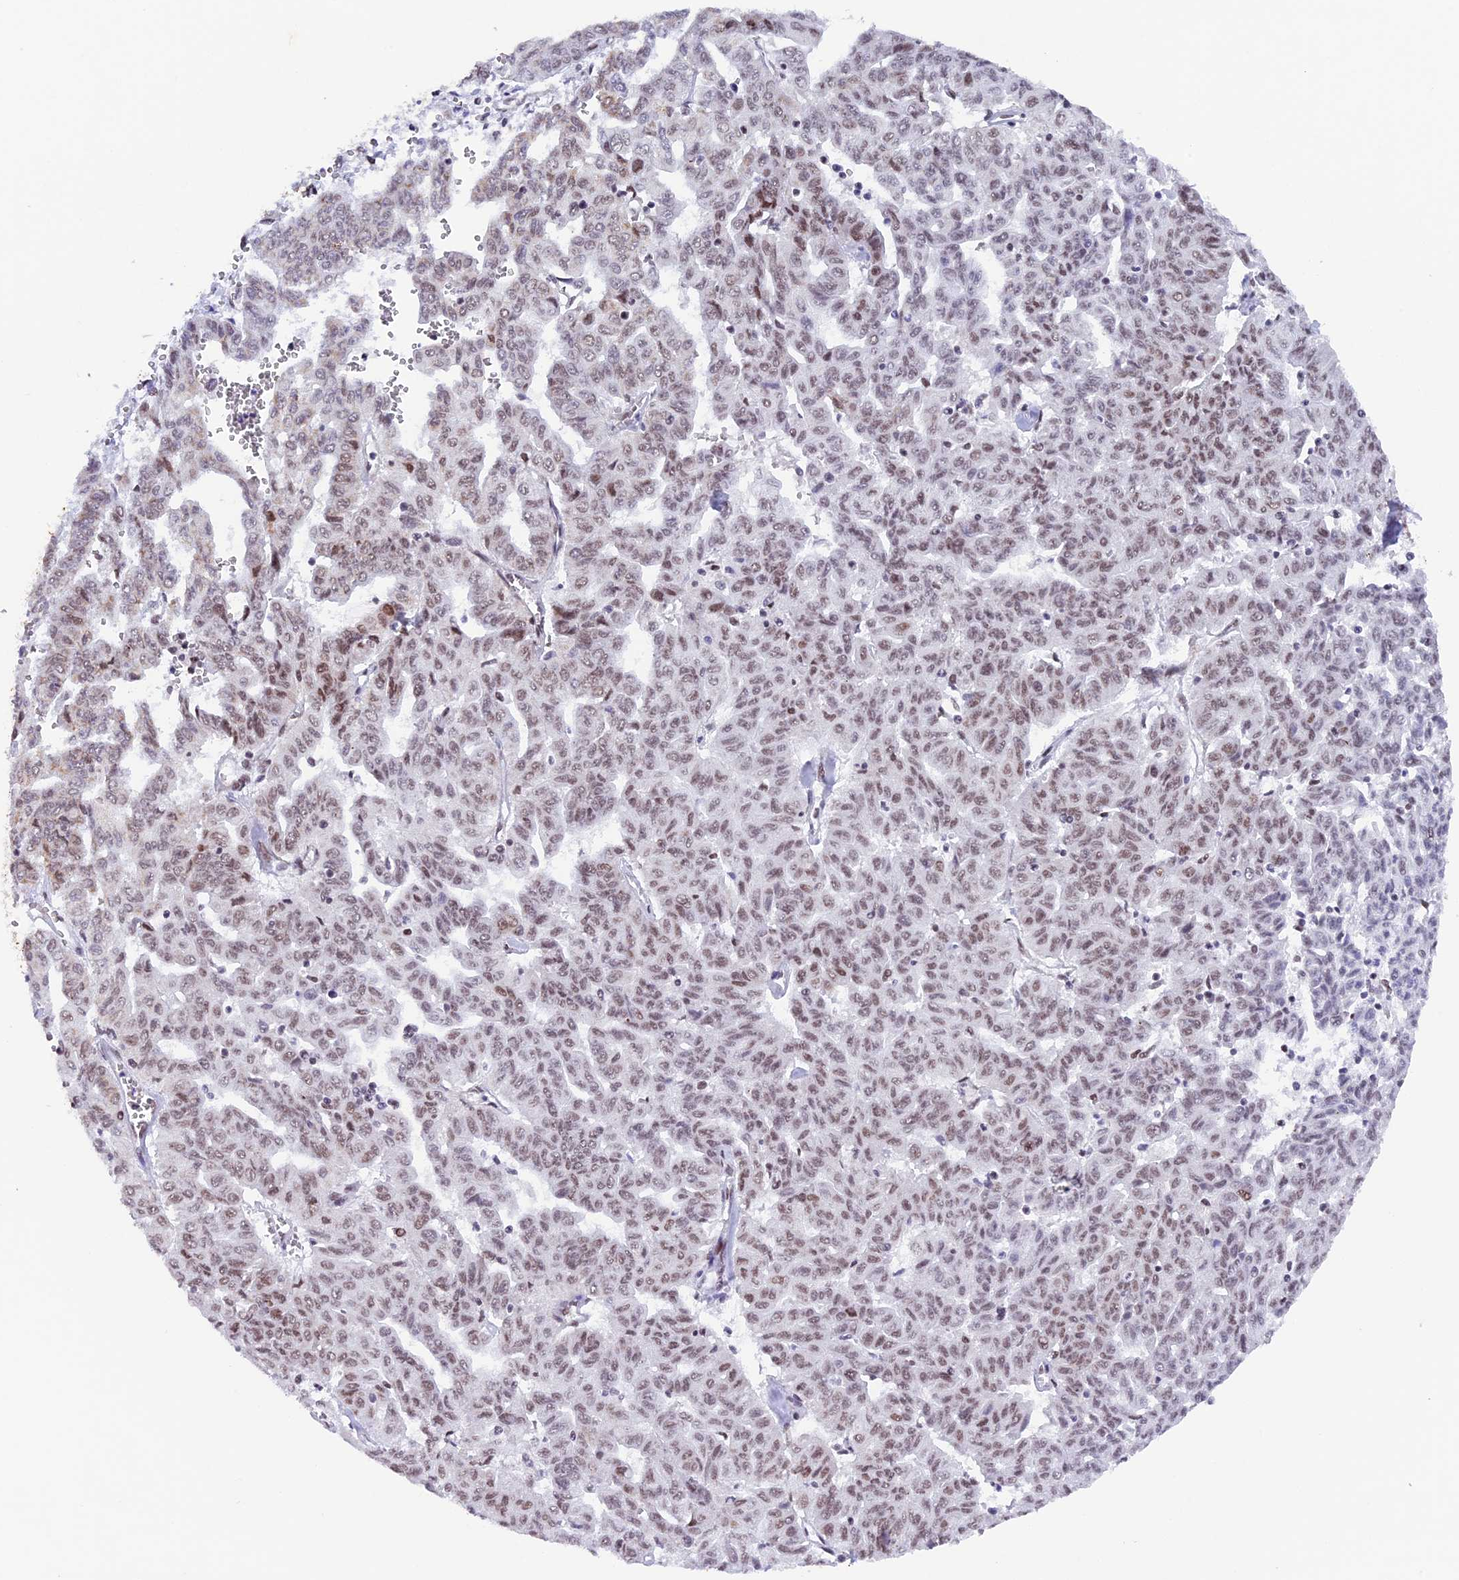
{"staining": {"intensity": "moderate", "quantity": "25%-75%", "location": "cytoplasmic/membranous,nuclear"}, "tissue": "liver cancer", "cell_type": "Tumor cells", "image_type": "cancer", "snomed": [{"axis": "morphology", "description": "Cholangiocarcinoma"}, {"axis": "topography", "description": "Liver"}], "caption": "Immunohistochemical staining of human liver cholangiocarcinoma reveals medium levels of moderate cytoplasmic/membranous and nuclear expression in approximately 25%-75% of tumor cells.", "gene": "TFAM", "patient": {"sex": "female", "age": 77}}